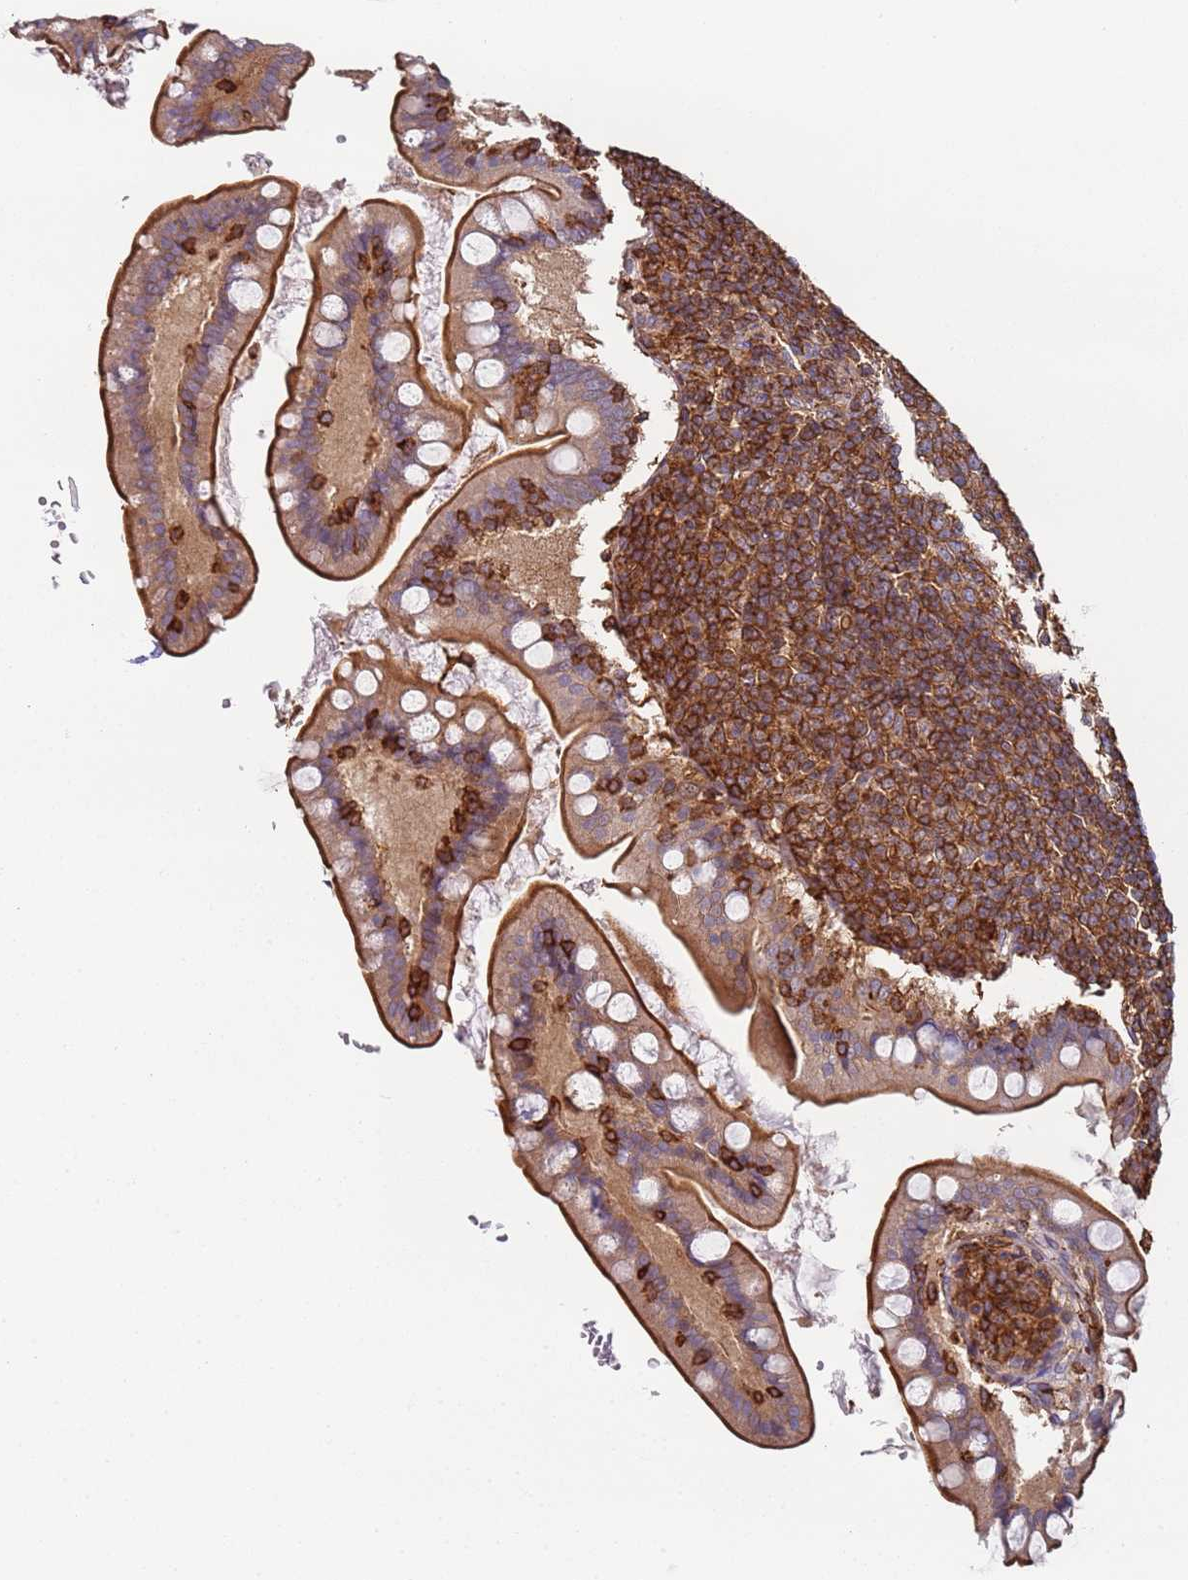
{"staining": {"intensity": "strong", "quantity": "25%-75%", "location": "cytoplasmic/membranous"}, "tissue": "small intestine", "cell_type": "Glandular cells", "image_type": "normal", "snomed": [{"axis": "morphology", "description": "Normal tissue, NOS"}, {"axis": "topography", "description": "Small intestine"}], "caption": "Human small intestine stained with a brown dye reveals strong cytoplasmic/membranous positive staining in approximately 25%-75% of glandular cells.", "gene": "CYP2U1", "patient": {"sex": "male", "age": 7}}